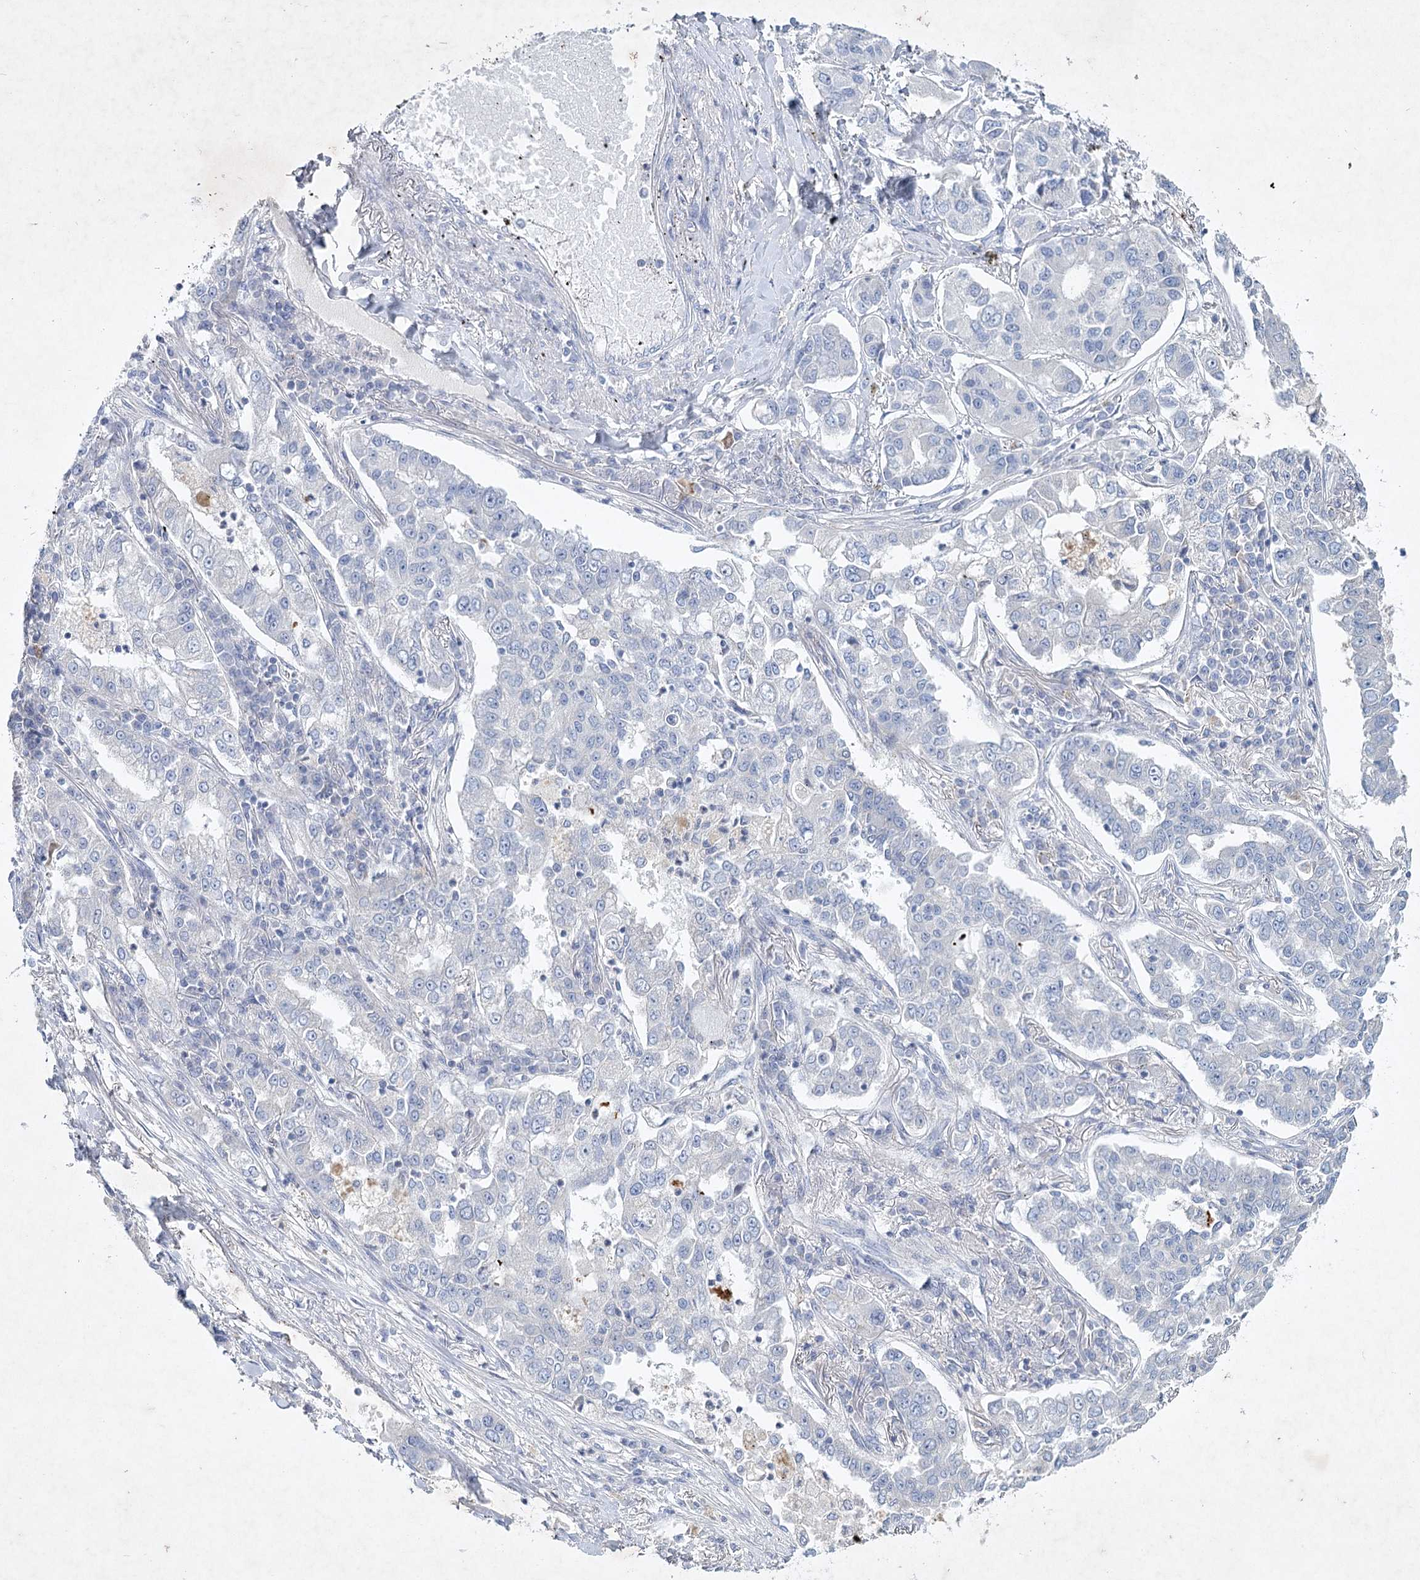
{"staining": {"intensity": "negative", "quantity": "none", "location": "none"}, "tissue": "lung cancer", "cell_type": "Tumor cells", "image_type": "cancer", "snomed": [{"axis": "morphology", "description": "Adenocarcinoma, NOS"}, {"axis": "topography", "description": "Lung"}], "caption": "This is an immunohistochemistry (IHC) histopathology image of human lung cancer (adenocarcinoma). There is no expression in tumor cells.", "gene": "MAP3K13", "patient": {"sex": "male", "age": 49}}